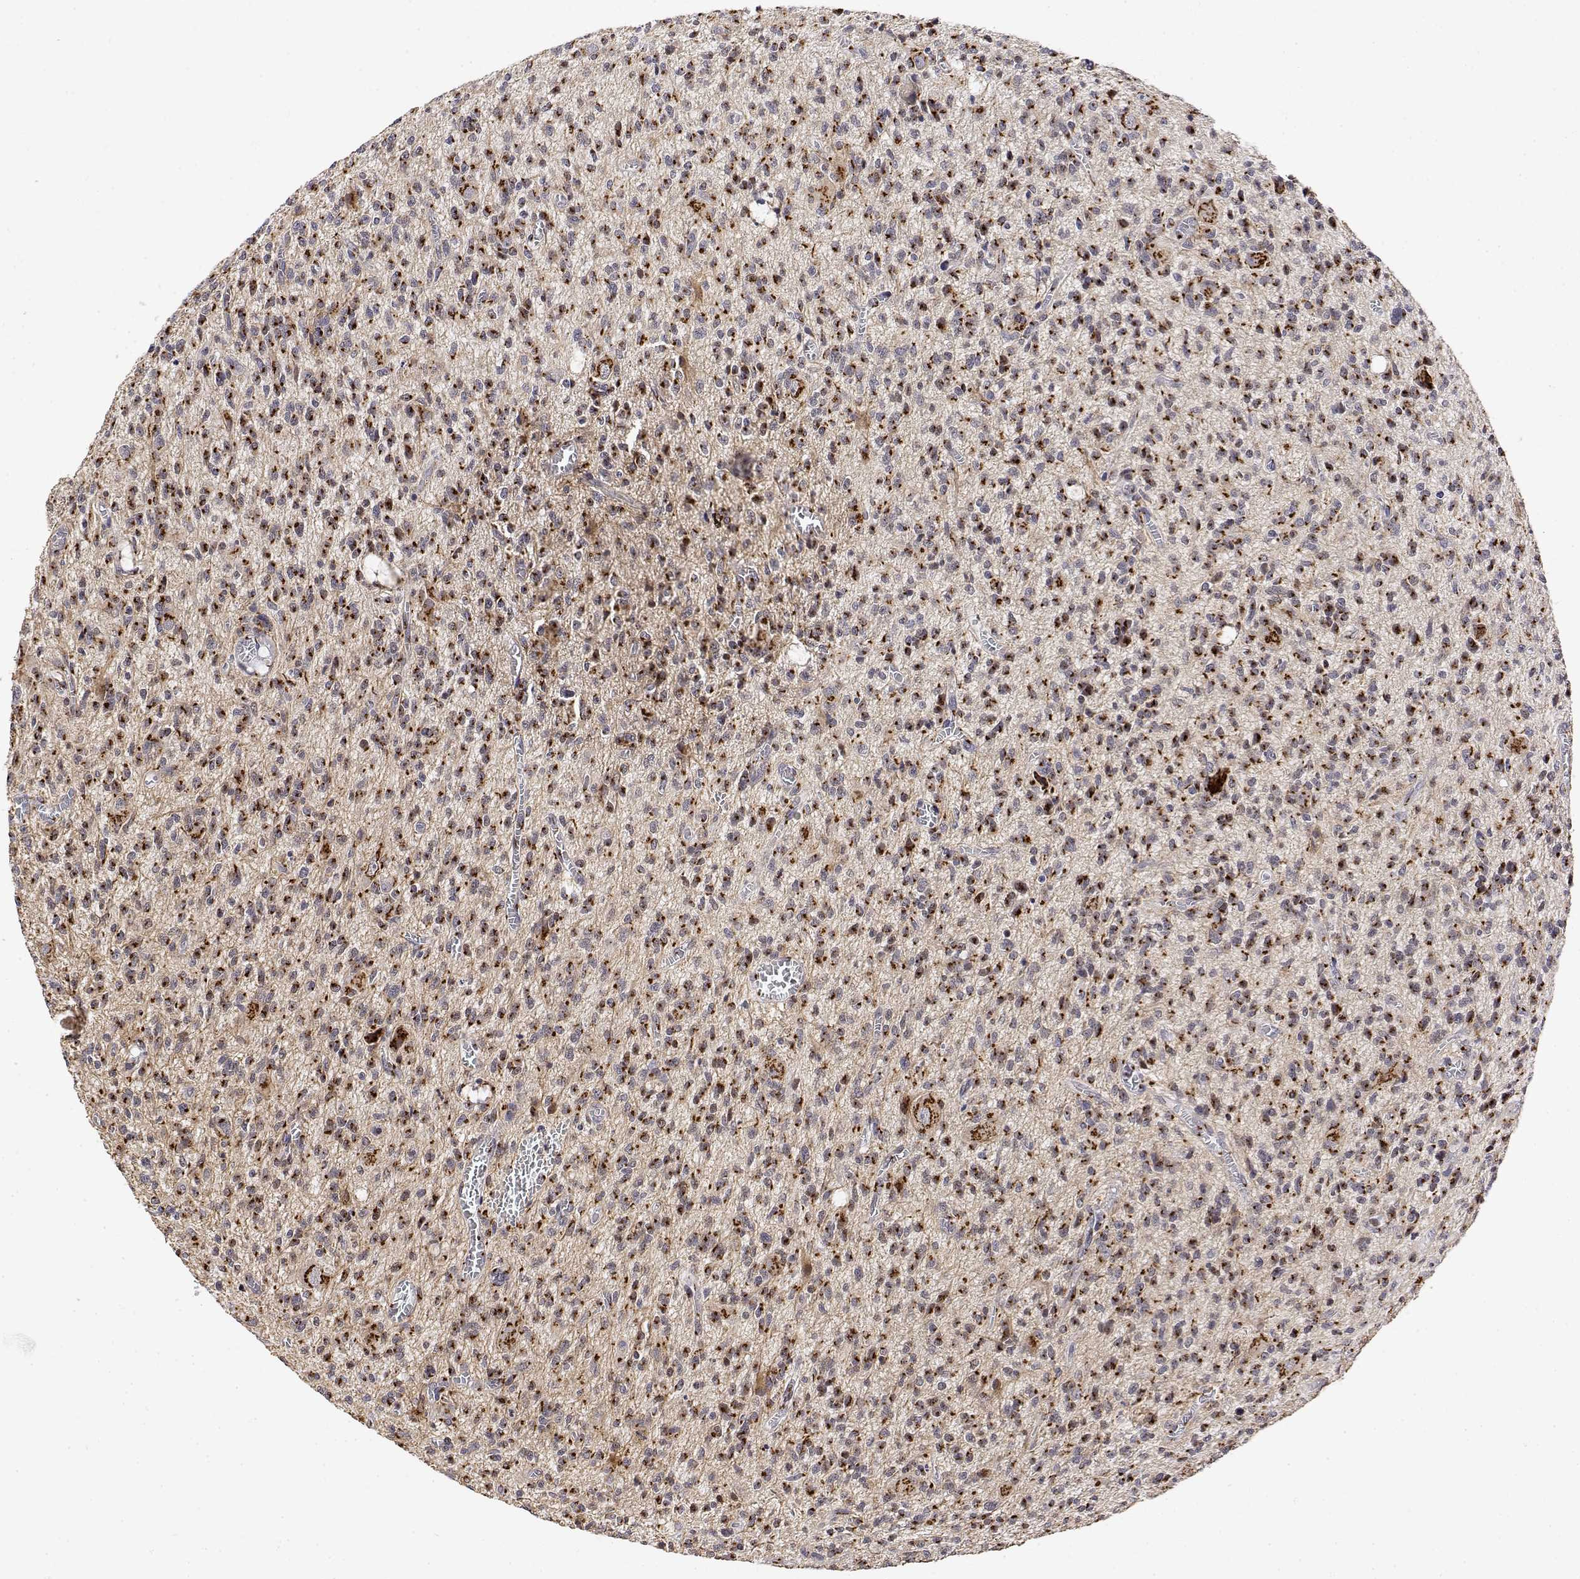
{"staining": {"intensity": "strong", "quantity": ">75%", "location": "cytoplasmic/membranous"}, "tissue": "glioma", "cell_type": "Tumor cells", "image_type": "cancer", "snomed": [{"axis": "morphology", "description": "Glioma, malignant, Low grade"}, {"axis": "topography", "description": "Brain"}], "caption": "Low-grade glioma (malignant) stained with IHC displays strong cytoplasmic/membranous staining in approximately >75% of tumor cells.", "gene": "YIPF3", "patient": {"sex": "male", "age": 64}}